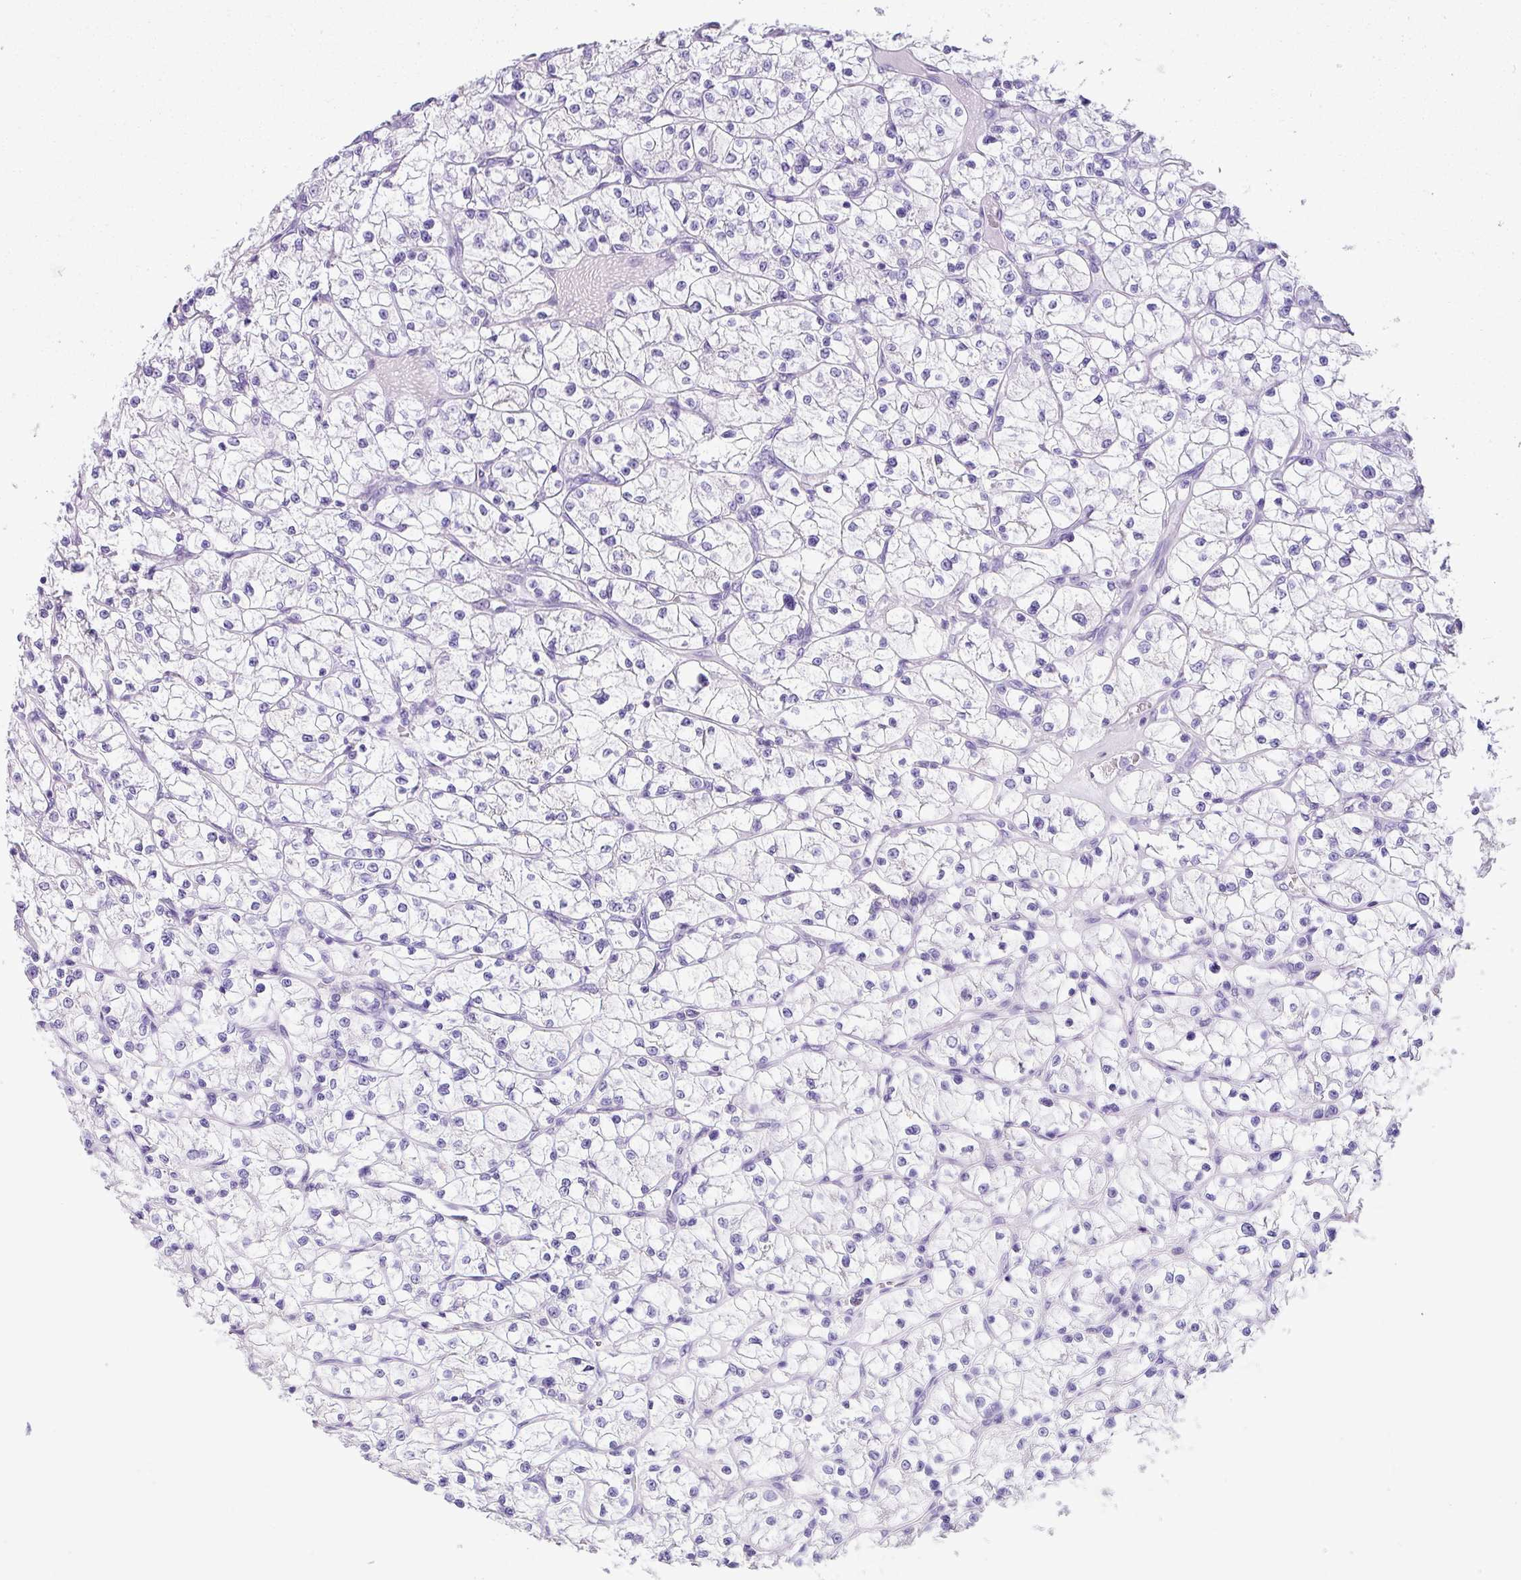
{"staining": {"intensity": "negative", "quantity": "none", "location": "none"}, "tissue": "renal cancer", "cell_type": "Tumor cells", "image_type": "cancer", "snomed": [{"axis": "morphology", "description": "Adenocarcinoma, NOS"}, {"axis": "topography", "description": "Kidney"}], "caption": "An image of renal adenocarcinoma stained for a protein demonstrates no brown staining in tumor cells. Nuclei are stained in blue.", "gene": "ZG16", "patient": {"sex": "female", "age": 64}}